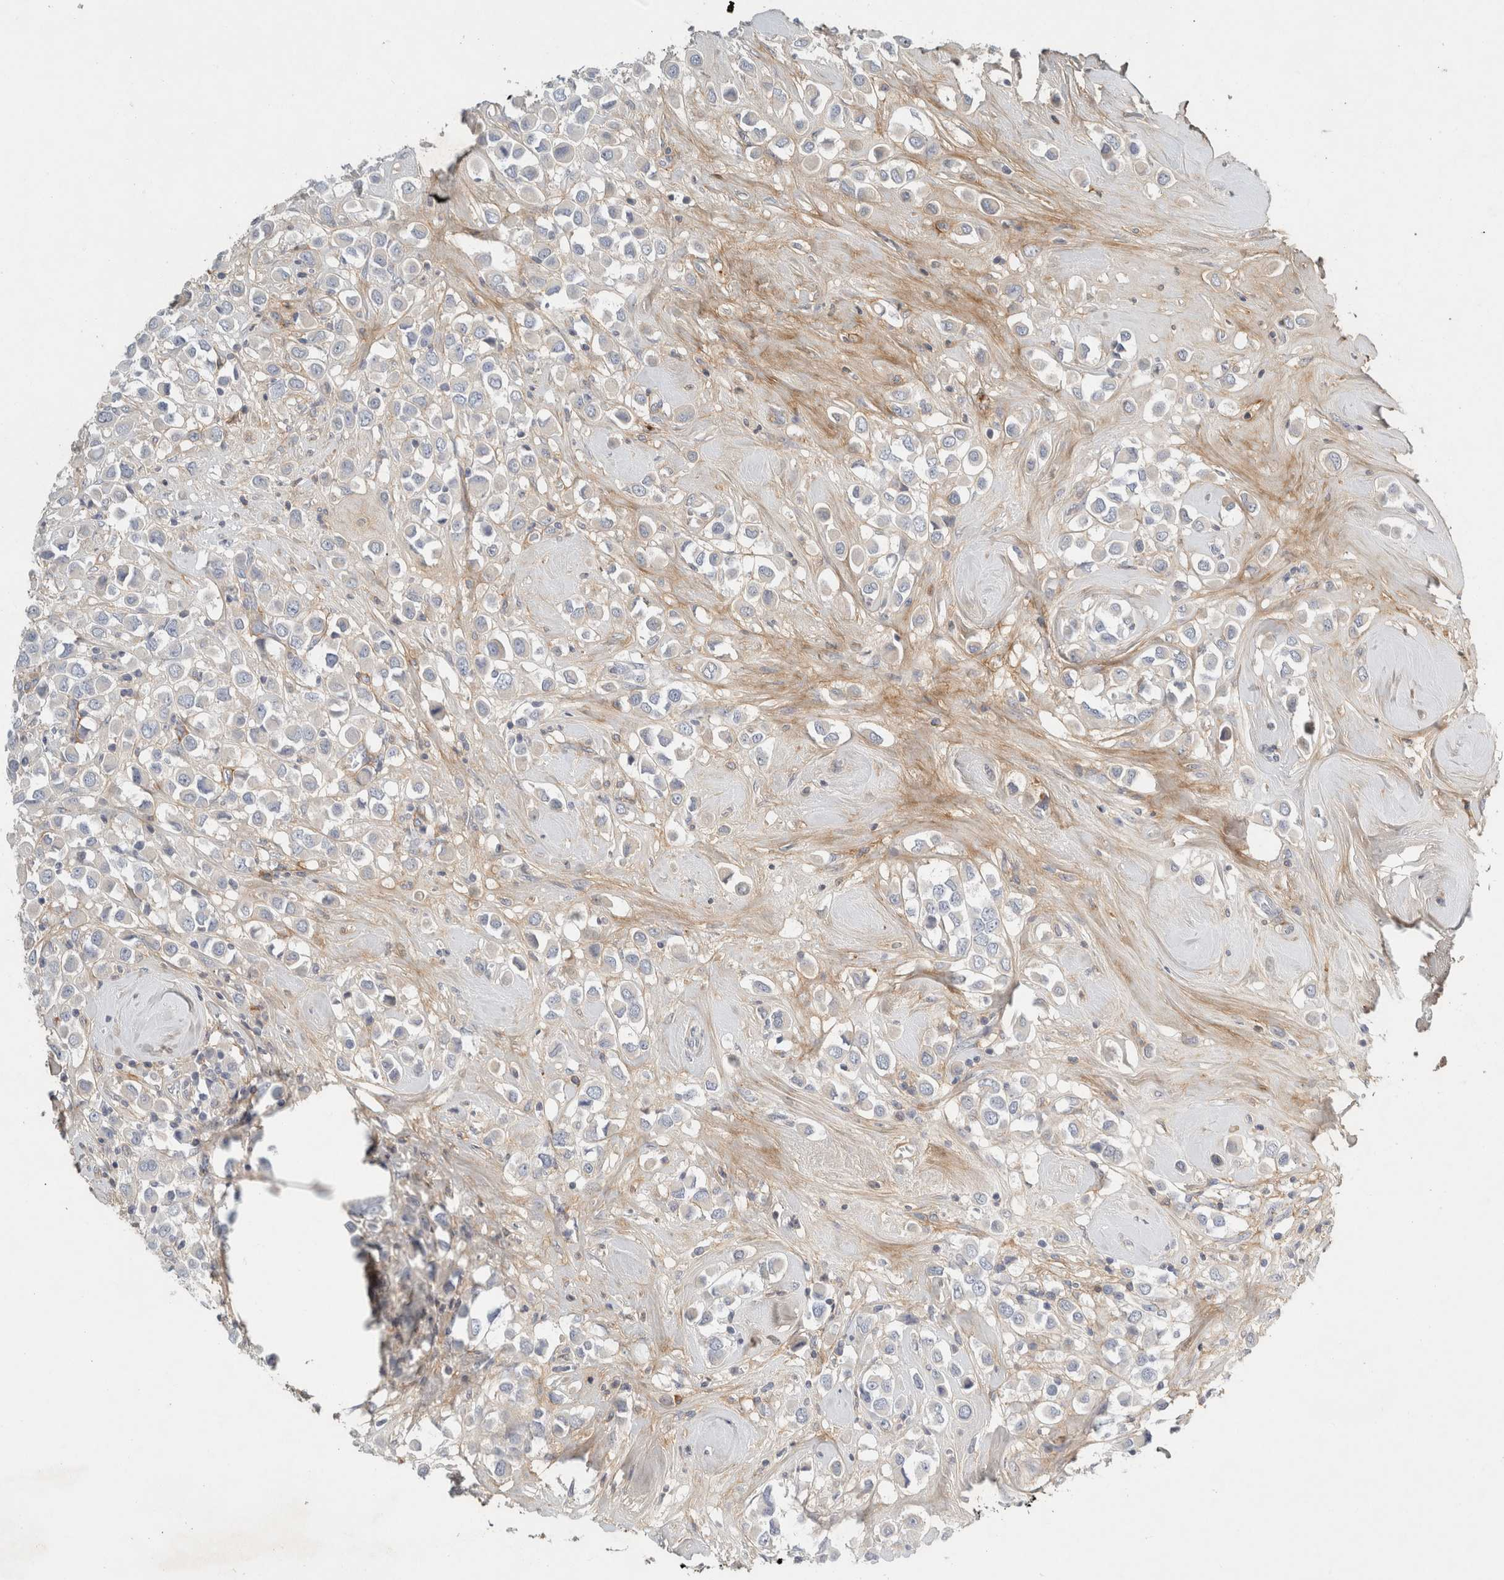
{"staining": {"intensity": "negative", "quantity": "none", "location": "none"}, "tissue": "breast cancer", "cell_type": "Tumor cells", "image_type": "cancer", "snomed": [{"axis": "morphology", "description": "Duct carcinoma"}, {"axis": "topography", "description": "Breast"}], "caption": "Tumor cells are negative for brown protein staining in breast intraductal carcinoma.", "gene": "FGL2", "patient": {"sex": "female", "age": 61}}